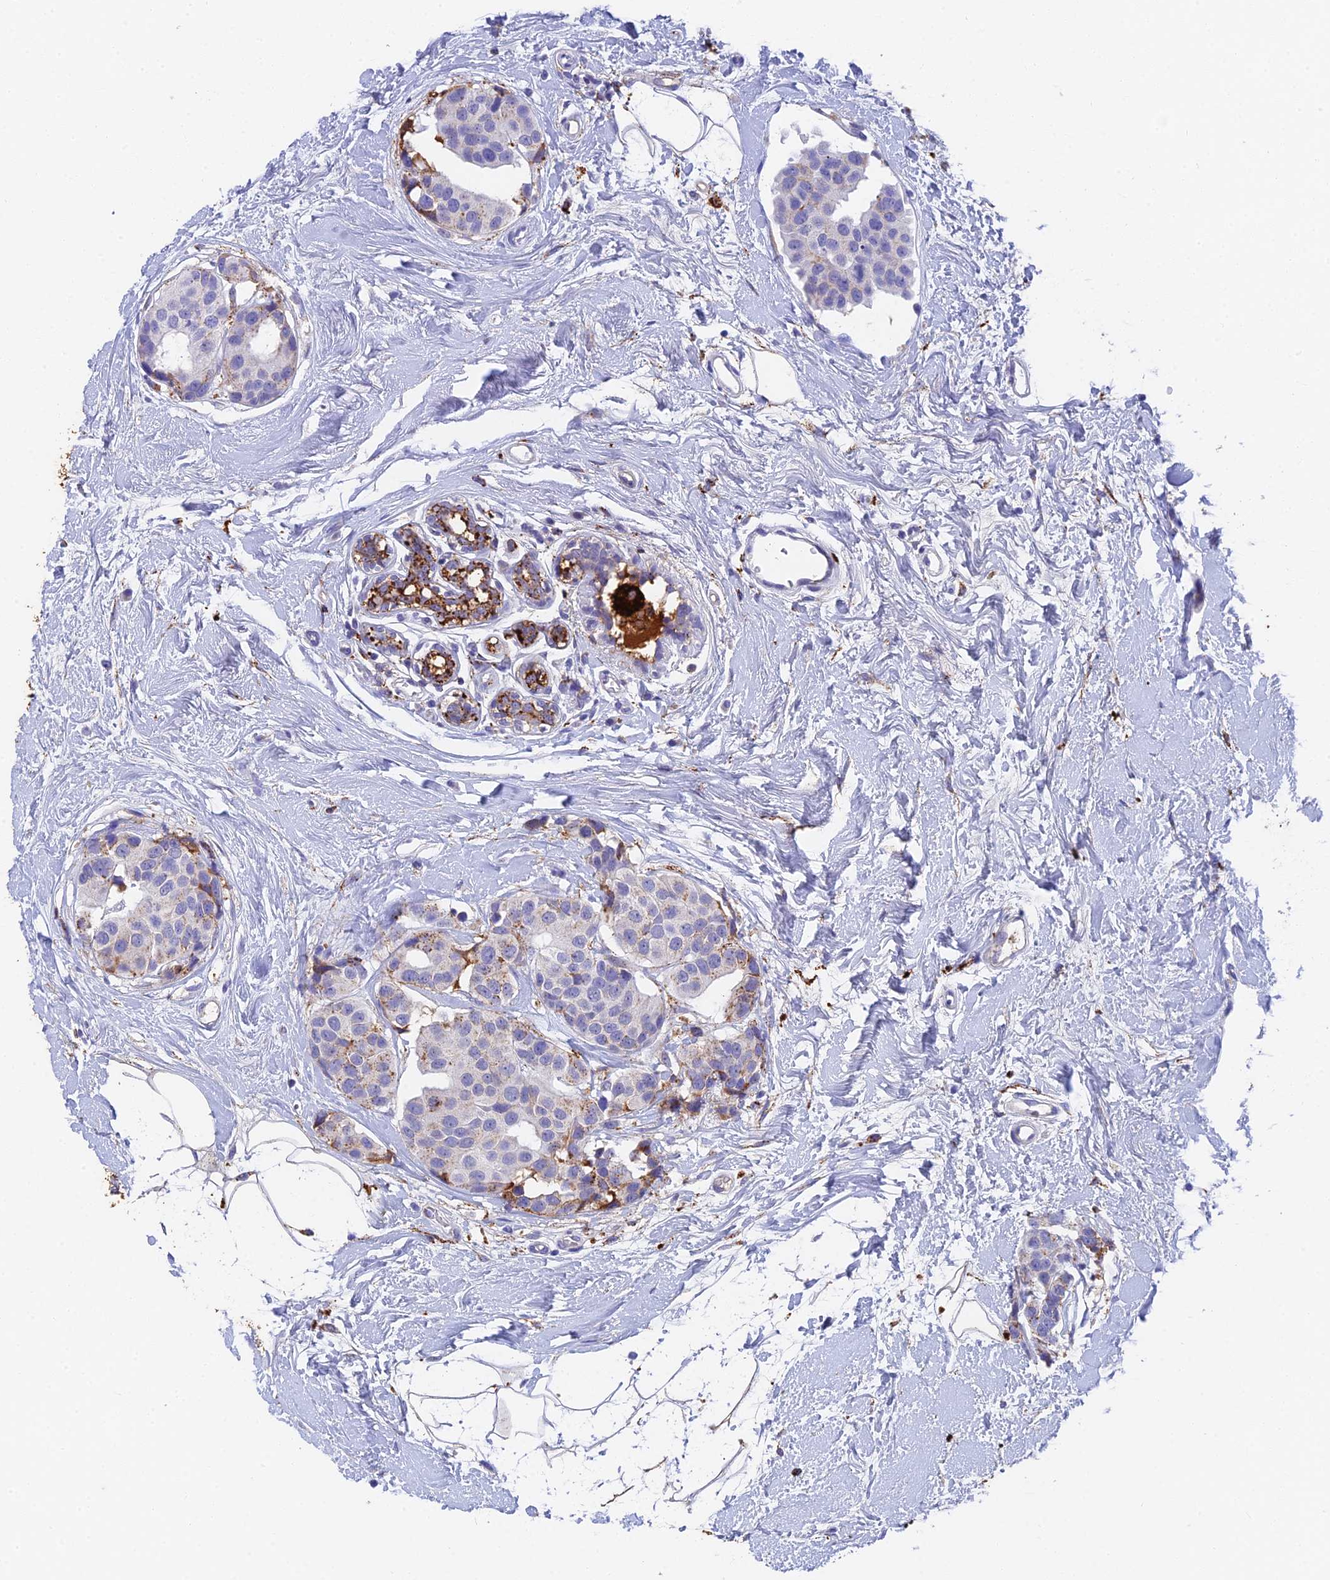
{"staining": {"intensity": "moderate", "quantity": "<25%", "location": "cytoplasmic/membranous"}, "tissue": "breast cancer", "cell_type": "Tumor cells", "image_type": "cancer", "snomed": [{"axis": "morphology", "description": "Normal tissue, NOS"}, {"axis": "morphology", "description": "Duct carcinoma"}, {"axis": "topography", "description": "Breast"}], "caption": "Protein expression by IHC reveals moderate cytoplasmic/membranous positivity in about <25% of tumor cells in breast cancer. The staining was performed using DAB to visualize the protein expression in brown, while the nuclei were stained in blue with hematoxylin (Magnification: 20x).", "gene": "ADAMTS13", "patient": {"sex": "female", "age": 39}}